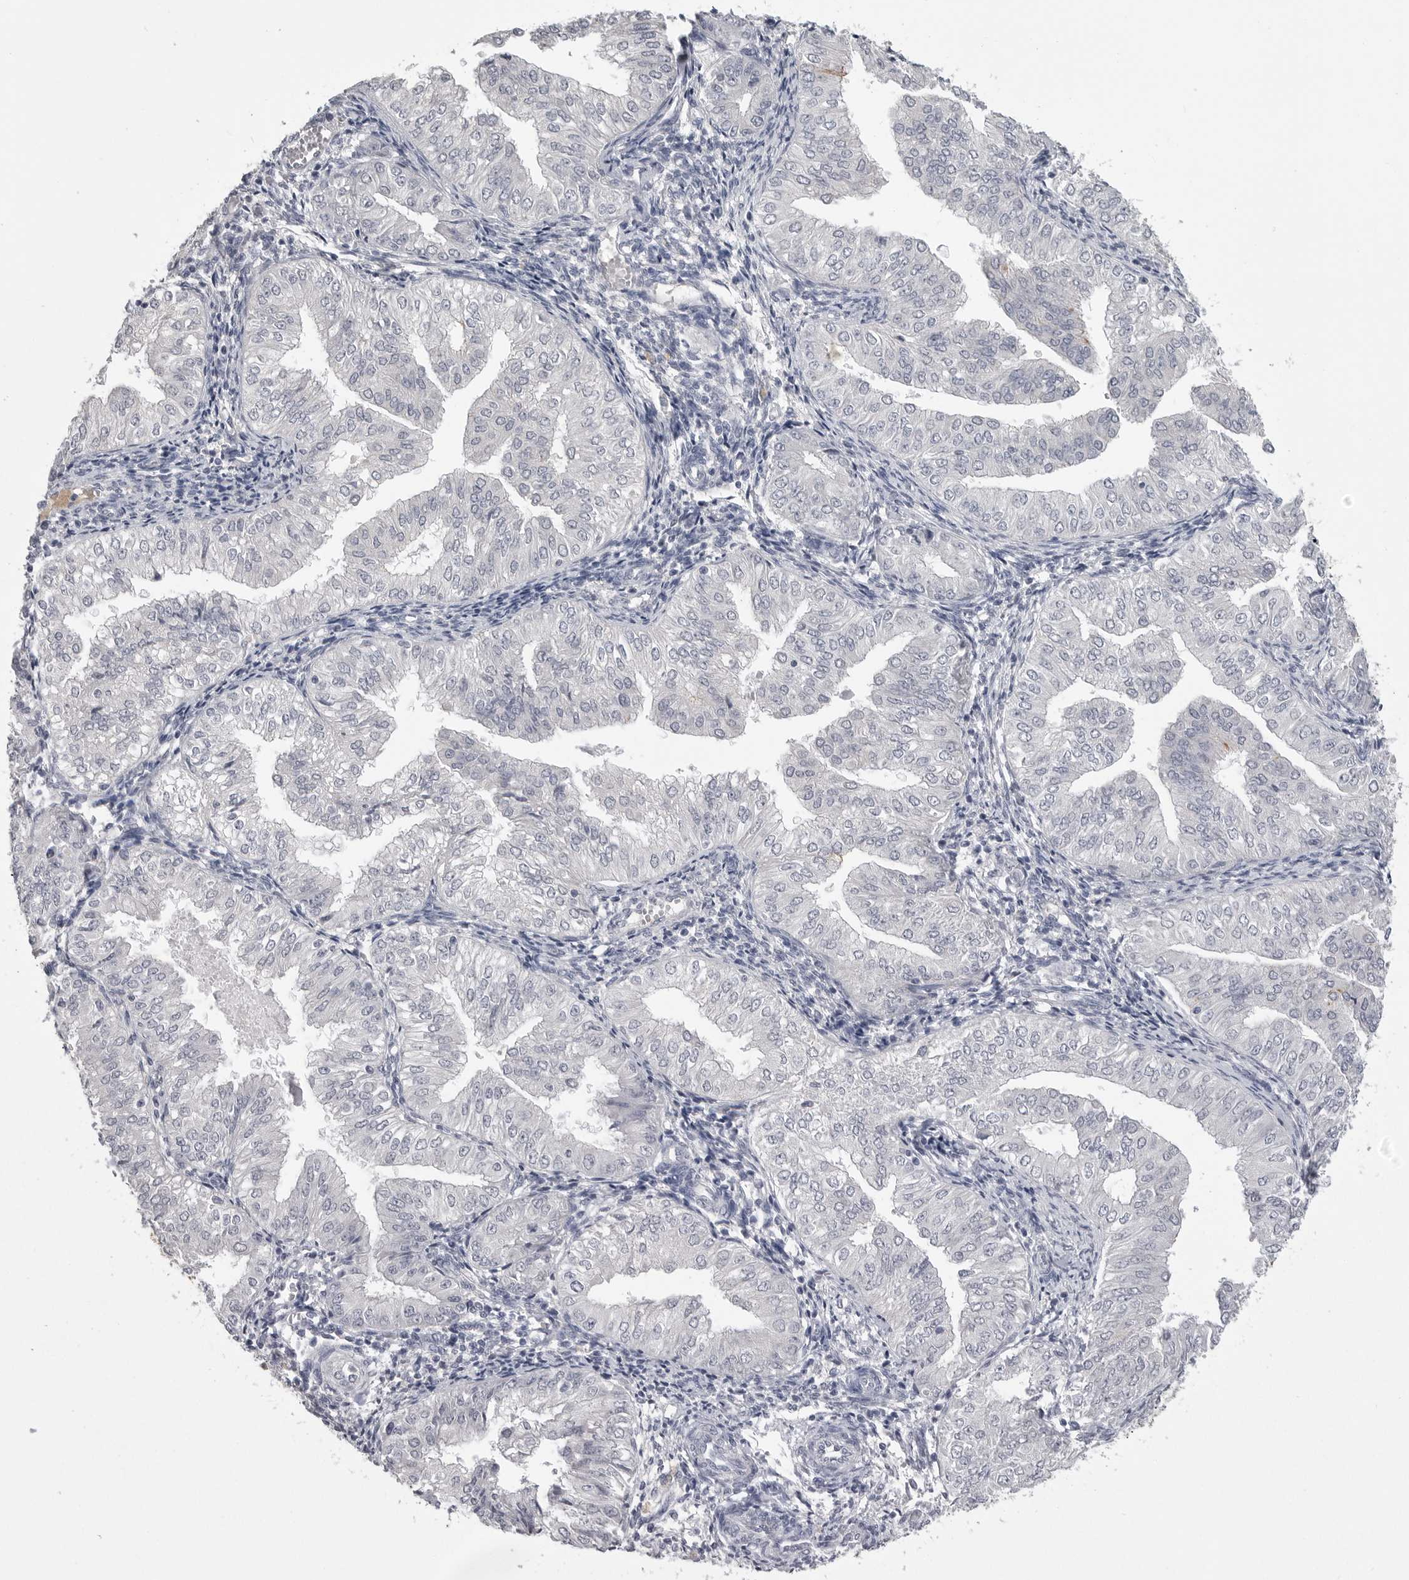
{"staining": {"intensity": "negative", "quantity": "none", "location": "none"}, "tissue": "endometrial cancer", "cell_type": "Tumor cells", "image_type": "cancer", "snomed": [{"axis": "morphology", "description": "Normal tissue, NOS"}, {"axis": "morphology", "description": "Adenocarcinoma, NOS"}, {"axis": "topography", "description": "Endometrium"}], "caption": "Immunohistochemistry histopathology image of human endometrial adenocarcinoma stained for a protein (brown), which displays no expression in tumor cells.", "gene": "SERPING1", "patient": {"sex": "female", "age": 53}}